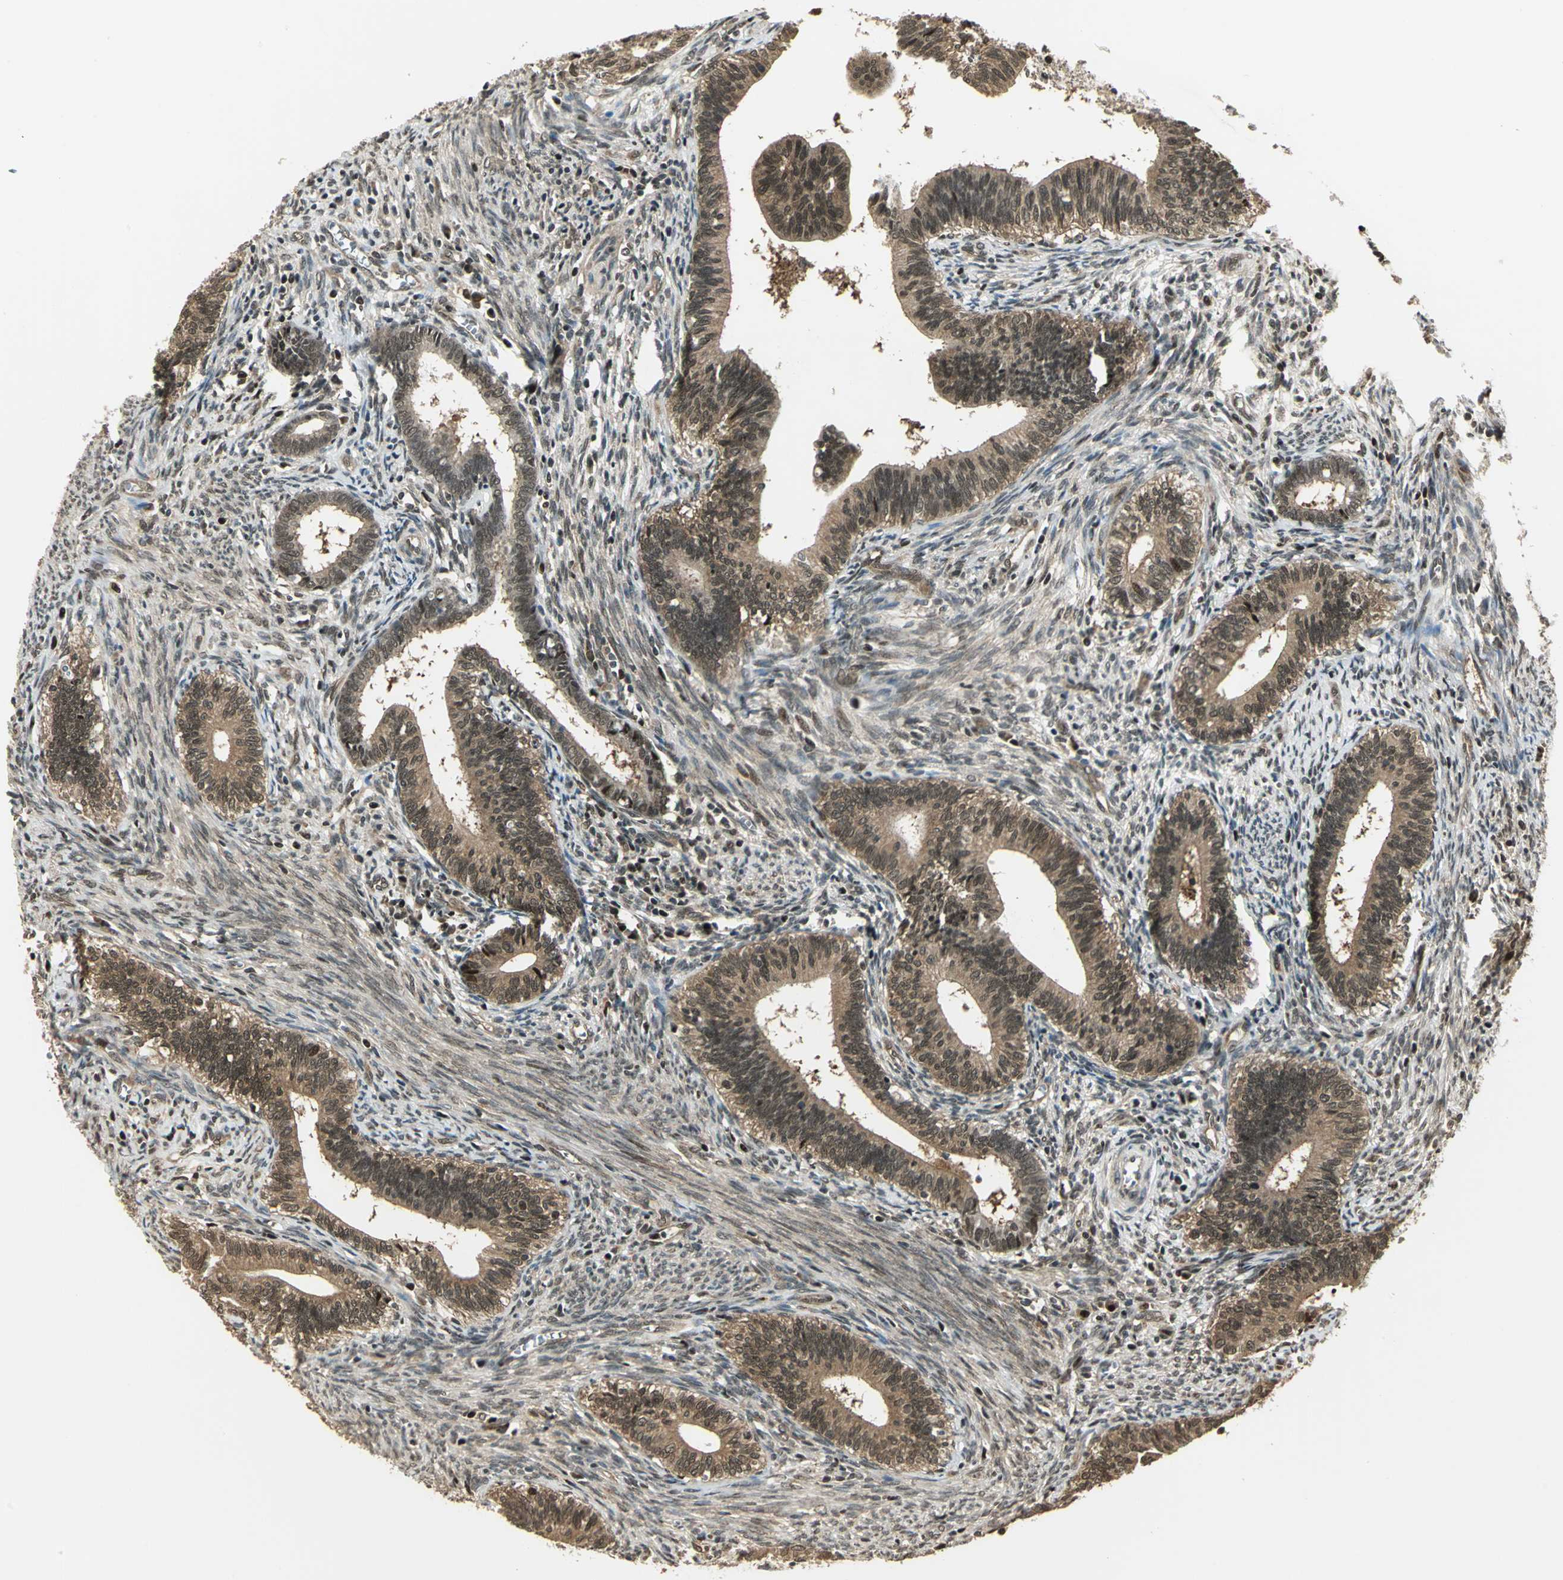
{"staining": {"intensity": "moderate", "quantity": ">75%", "location": "cytoplasmic/membranous,nuclear"}, "tissue": "cervical cancer", "cell_type": "Tumor cells", "image_type": "cancer", "snomed": [{"axis": "morphology", "description": "Adenocarcinoma, NOS"}, {"axis": "topography", "description": "Cervix"}], "caption": "Immunohistochemical staining of cervical adenocarcinoma demonstrates medium levels of moderate cytoplasmic/membranous and nuclear protein staining in about >75% of tumor cells.", "gene": "PSMC3", "patient": {"sex": "female", "age": 44}}